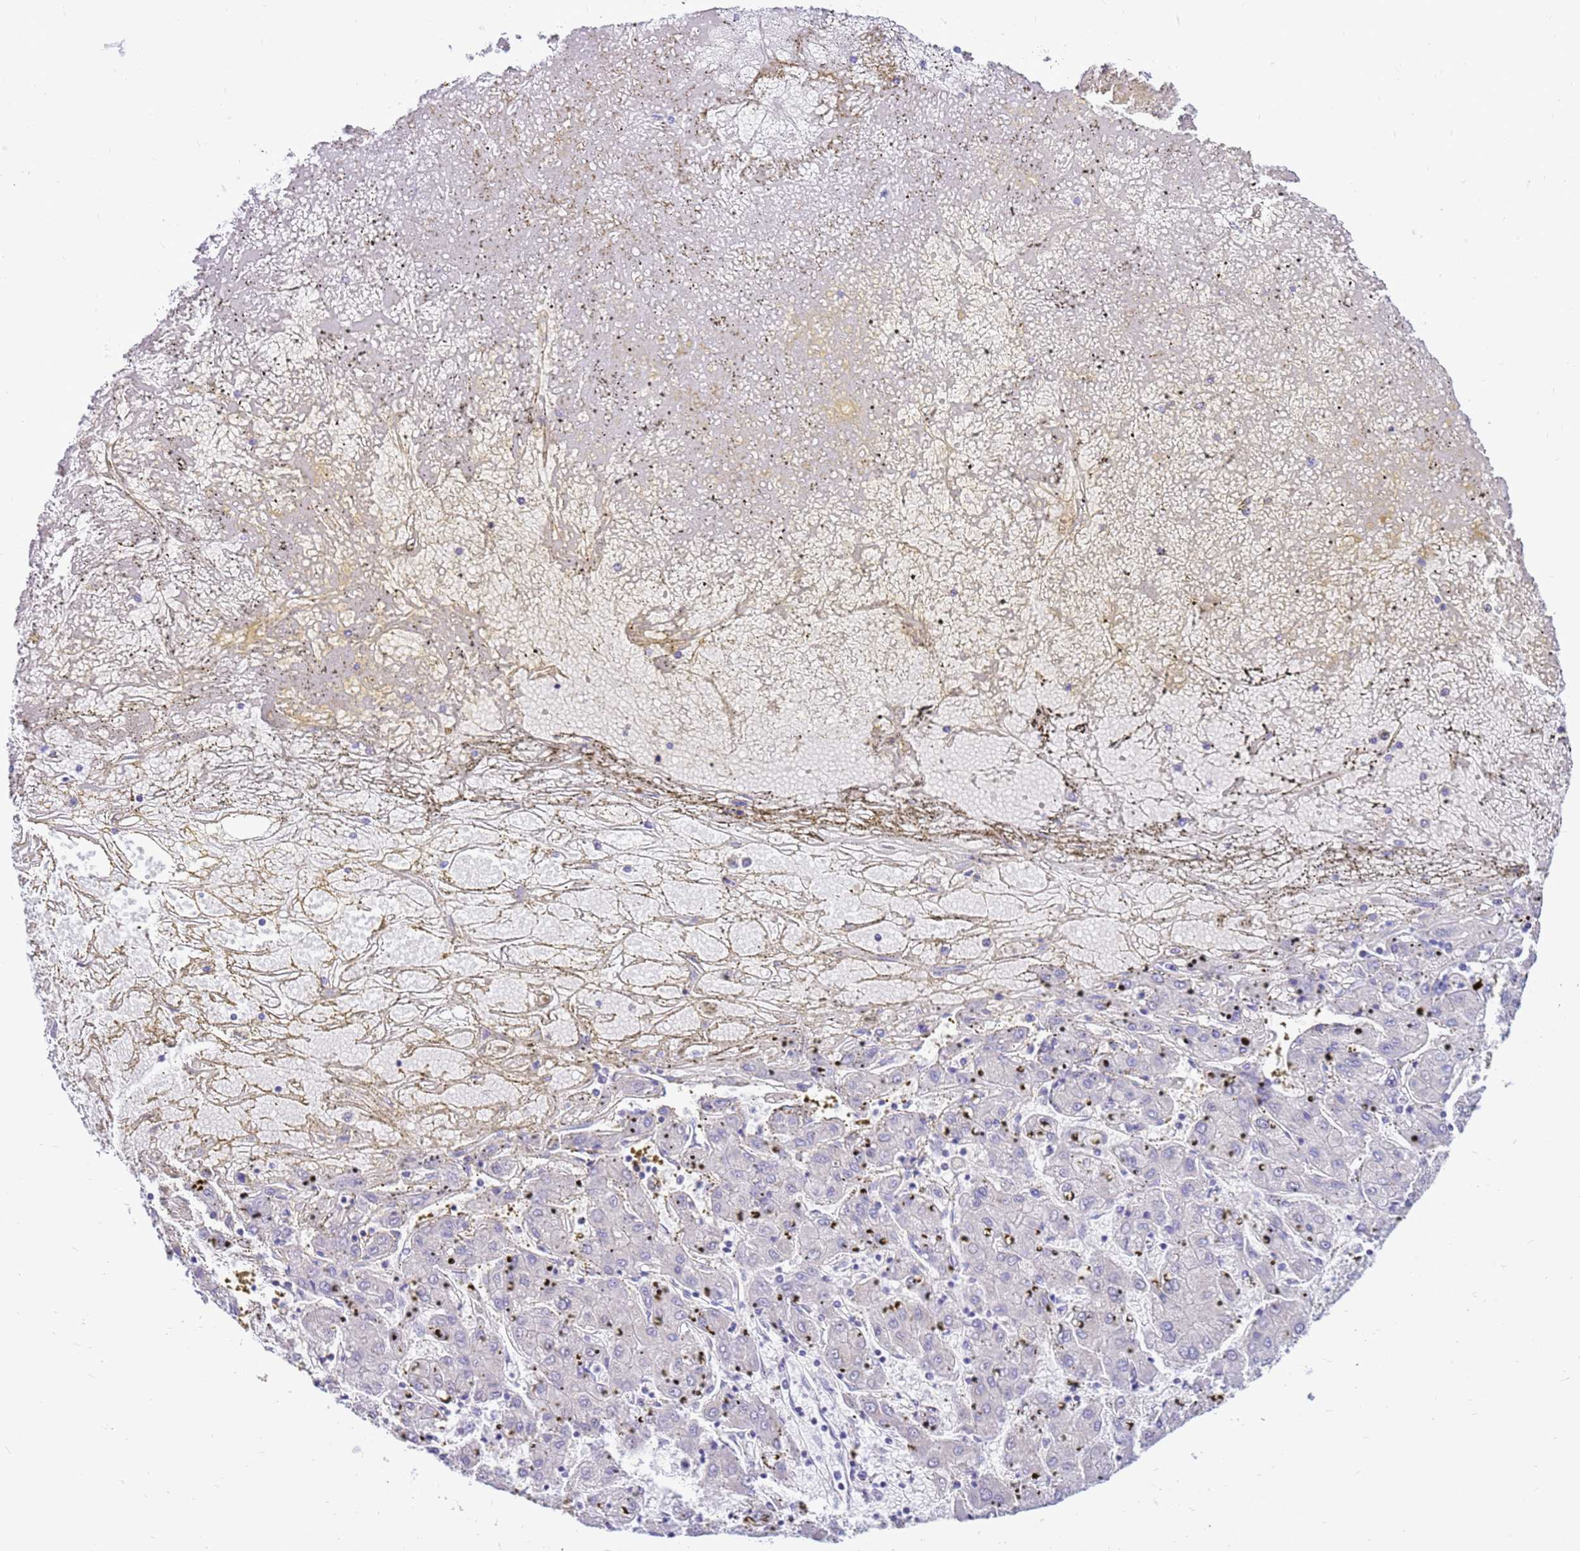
{"staining": {"intensity": "negative", "quantity": "none", "location": "none"}, "tissue": "liver cancer", "cell_type": "Tumor cells", "image_type": "cancer", "snomed": [{"axis": "morphology", "description": "Carcinoma, Hepatocellular, NOS"}, {"axis": "topography", "description": "Liver"}], "caption": "An IHC micrograph of hepatocellular carcinoma (liver) is shown. There is no staining in tumor cells of hepatocellular carcinoma (liver).", "gene": "IGF1R", "patient": {"sex": "male", "age": 72}}